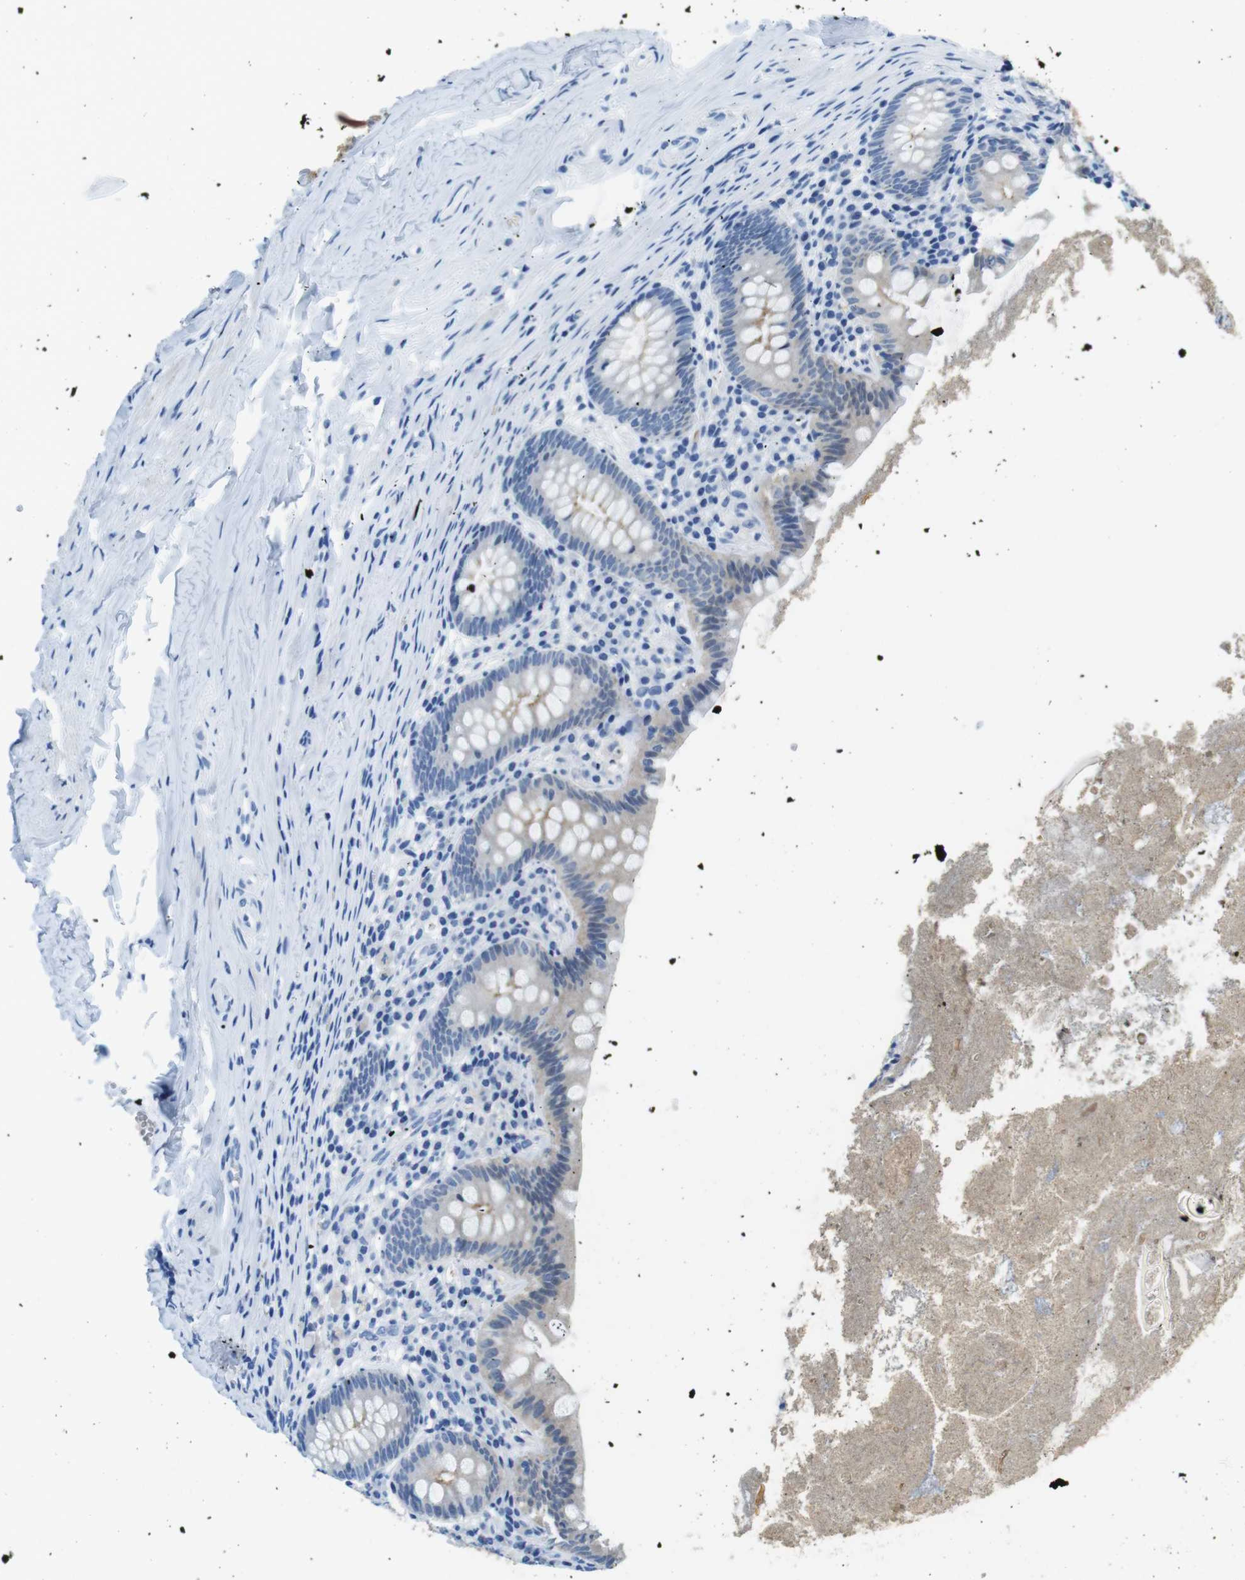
{"staining": {"intensity": "negative", "quantity": "none", "location": "none"}, "tissue": "appendix", "cell_type": "Glandular cells", "image_type": "normal", "snomed": [{"axis": "morphology", "description": "Normal tissue, NOS"}, {"axis": "topography", "description": "Appendix"}], "caption": "Immunohistochemistry (IHC) histopathology image of unremarkable appendix: human appendix stained with DAB (3,3'-diaminobenzidine) shows no significant protein staining in glandular cells.", "gene": "TFAP2C", "patient": {"sex": "male", "age": 52}}